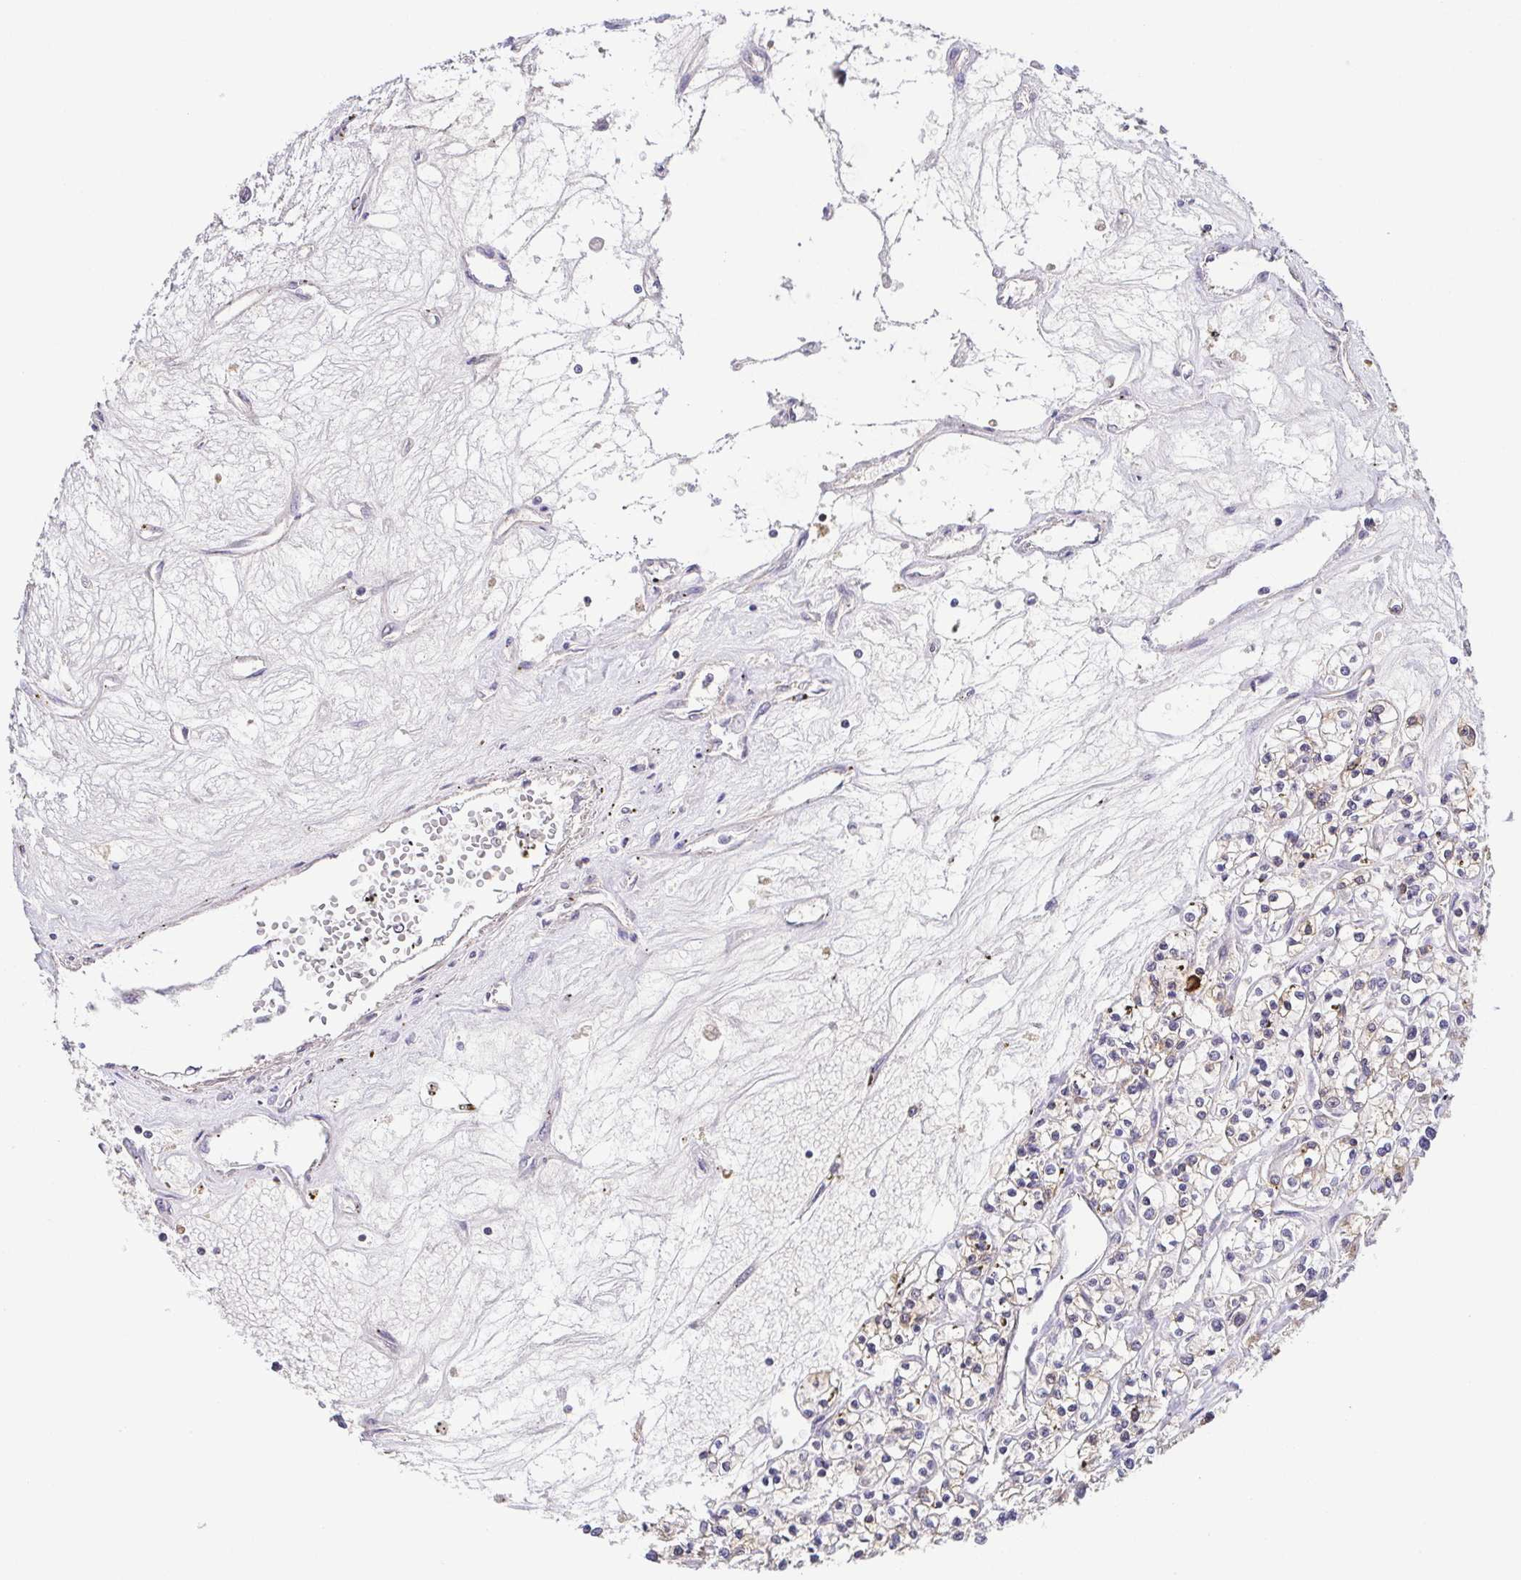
{"staining": {"intensity": "weak", "quantity": "<25%", "location": "cytoplasmic/membranous"}, "tissue": "renal cancer", "cell_type": "Tumor cells", "image_type": "cancer", "snomed": [{"axis": "morphology", "description": "Adenocarcinoma, NOS"}, {"axis": "topography", "description": "Kidney"}], "caption": "An image of human renal adenocarcinoma is negative for staining in tumor cells. (DAB immunohistochemistry (IHC), high magnification).", "gene": "PREPL", "patient": {"sex": "female", "age": 59}}